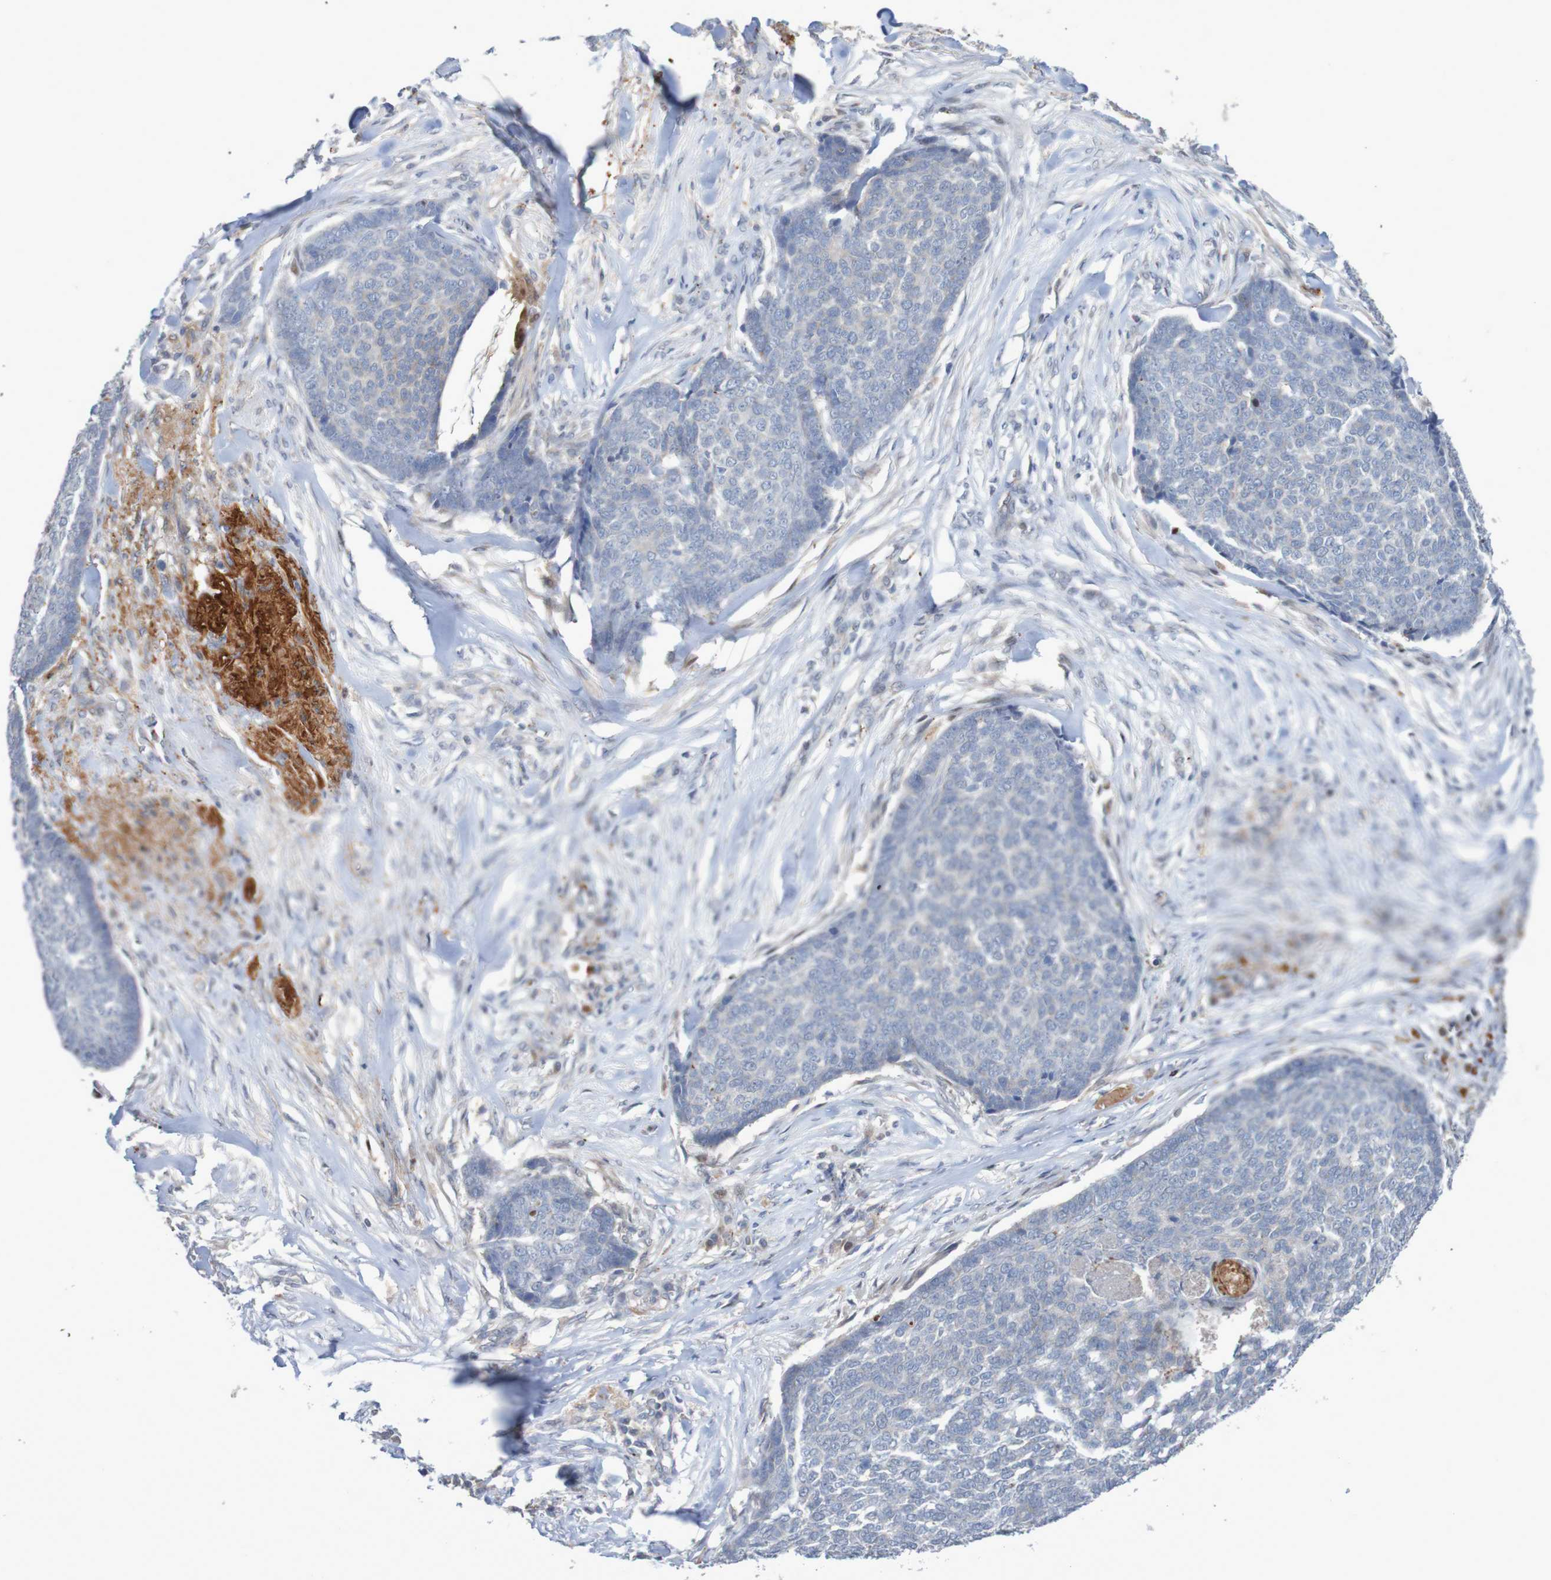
{"staining": {"intensity": "negative", "quantity": "none", "location": "none"}, "tissue": "skin cancer", "cell_type": "Tumor cells", "image_type": "cancer", "snomed": [{"axis": "morphology", "description": "Basal cell carcinoma"}, {"axis": "topography", "description": "Skin"}], "caption": "The image demonstrates no significant expression in tumor cells of skin cancer.", "gene": "FBP2", "patient": {"sex": "male", "age": 84}}